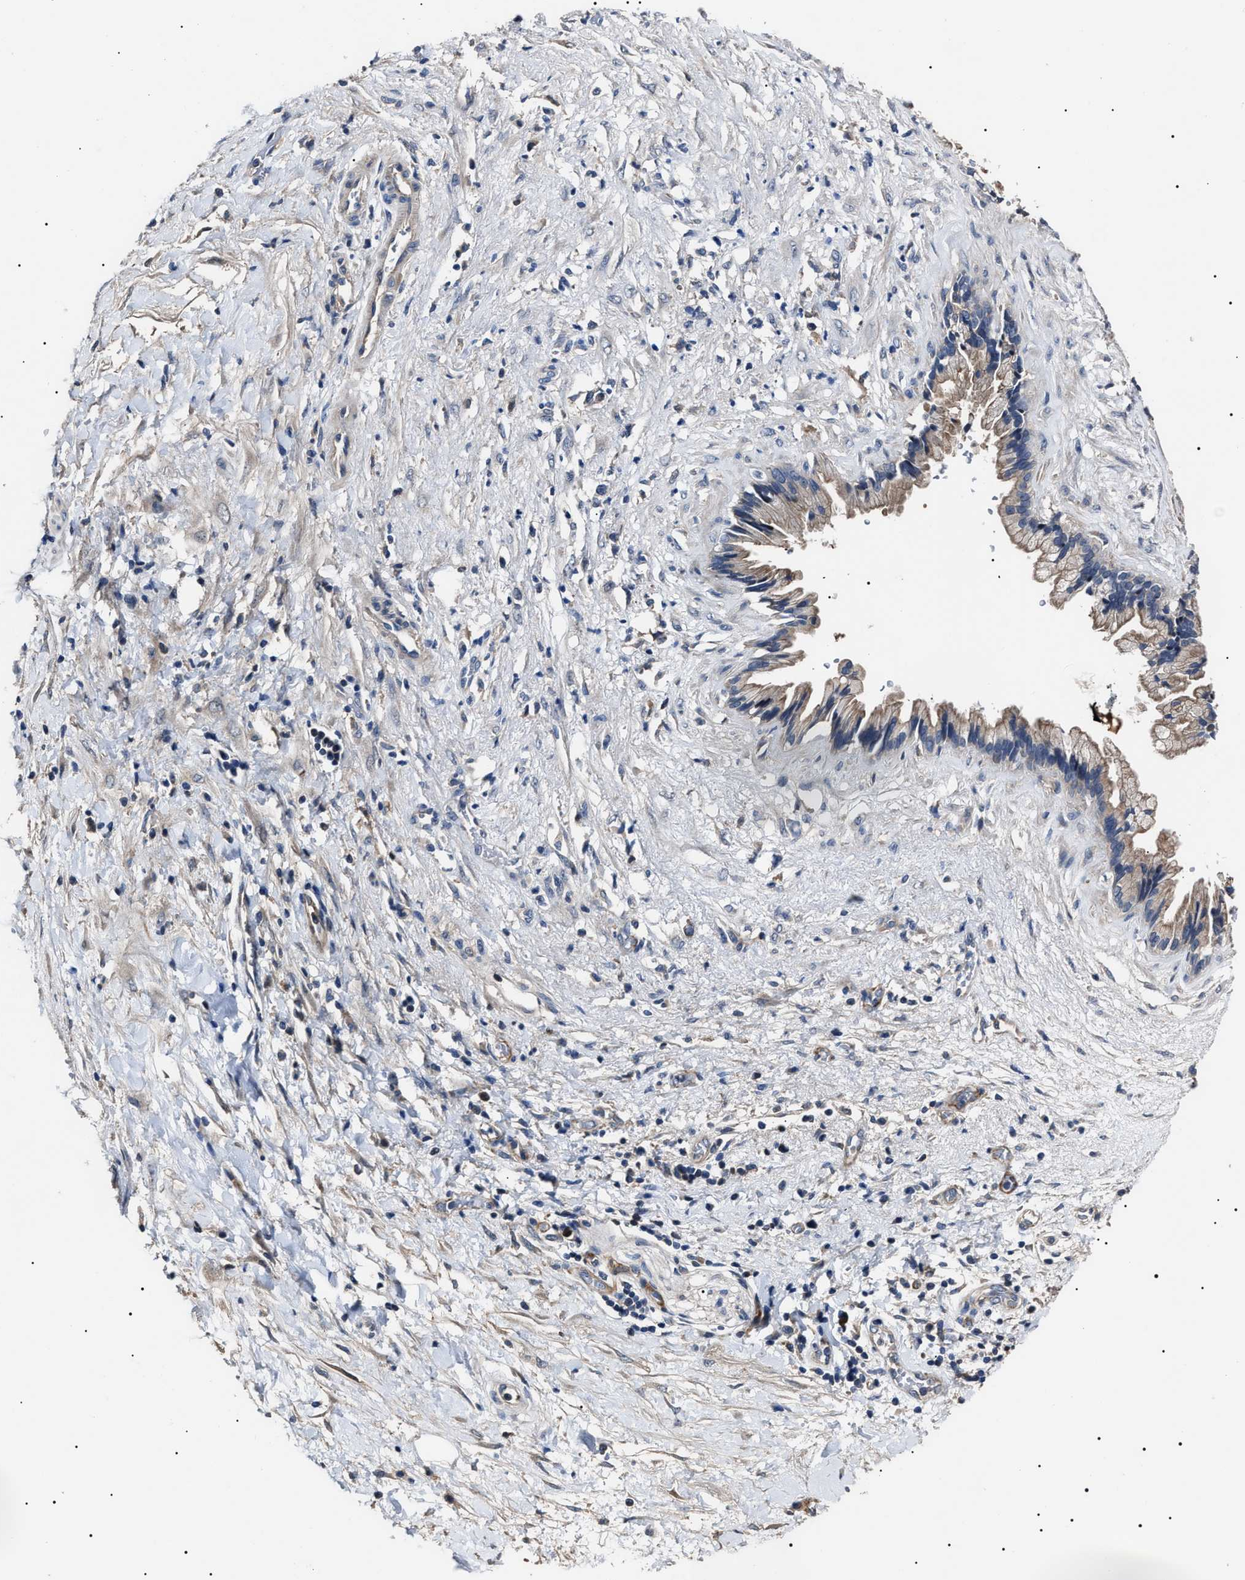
{"staining": {"intensity": "weak", "quantity": ">75%", "location": "cytoplasmic/membranous"}, "tissue": "pancreatic cancer", "cell_type": "Tumor cells", "image_type": "cancer", "snomed": [{"axis": "morphology", "description": "Normal tissue, NOS"}, {"axis": "morphology", "description": "Adenocarcinoma, NOS"}, {"axis": "topography", "description": "Pancreas"}, {"axis": "topography", "description": "Duodenum"}], "caption": "This image reveals IHC staining of pancreatic cancer, with low weak cytoplasmic/membranous expression in about >75% of tumor cells.", "gene": "IFT81", "patient": {"sex": "female", "age": 60}}